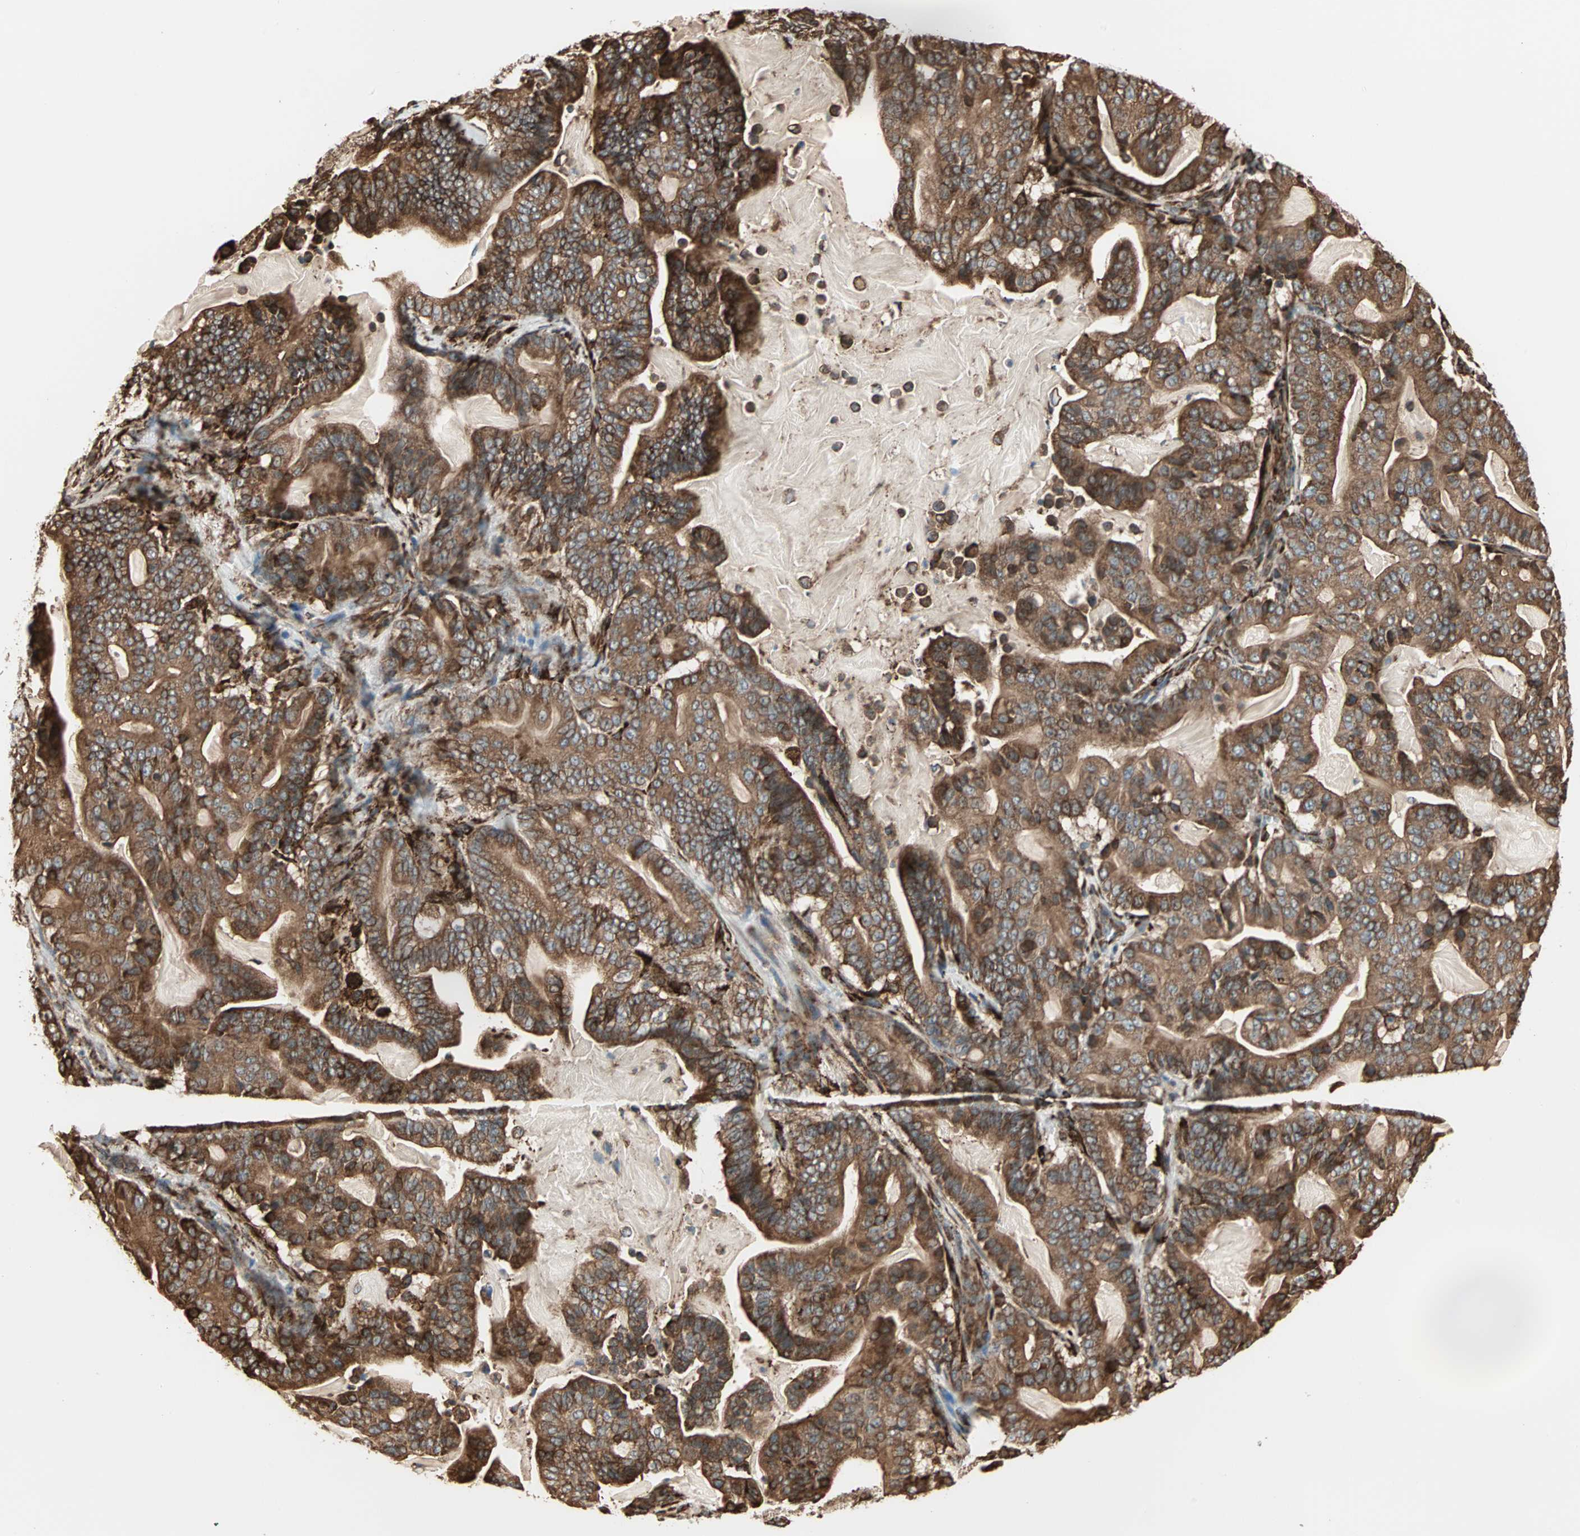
{"staining": {"intensity": "strong", "quantity": ">75%", "location": "cytoplasmic/membranous"}, "tissue": "pancreatic cancer", "cell_type": "Tumor cells", "image_type": "cancer", "snomed": [{"axis": "morphology", "description": "Adenocarcinoma, NOS"}, {"axis": "topography", "description": "Pancreas"}], "caption": "About >75% of tumor cells in human adenocarcinoma (pancreatic) display strong cytoplasmic/membranous protein staining as visualized by brown immunohistochemical staining.", "gene": "P4HA1", "patient": {"sex": "male", "age": 63}}